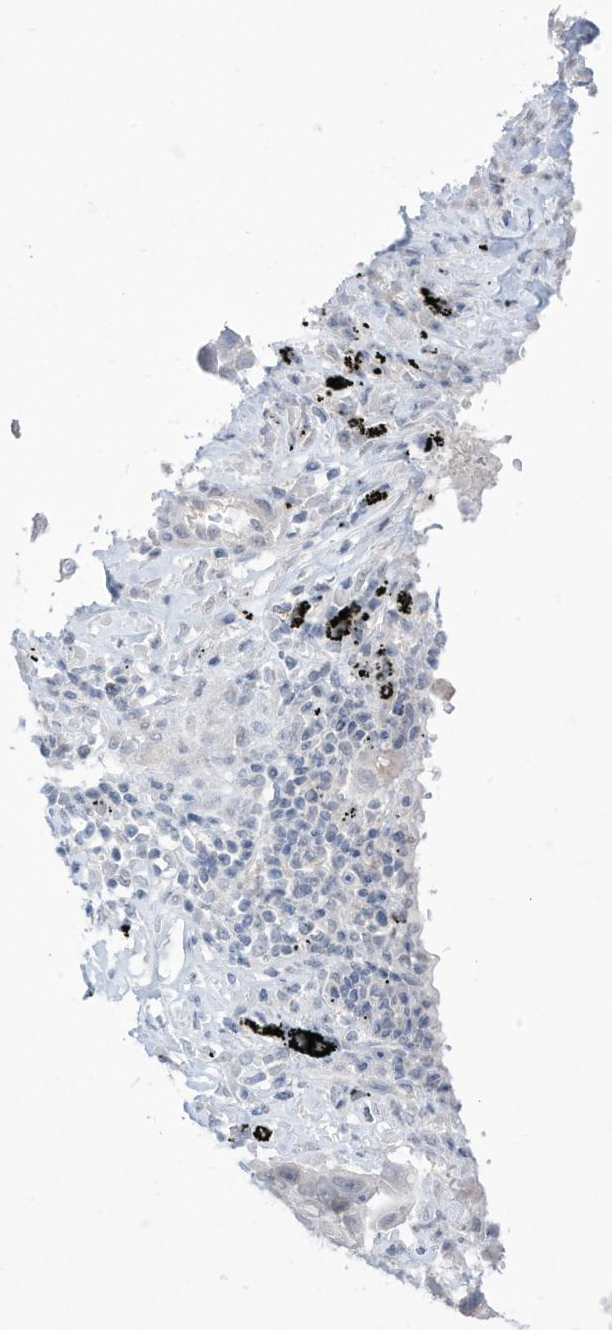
{"staining": {"intensity": "negative", "quantity": "none", "location": "none"}, "tissue": "lung cancer", "cell_type": "Tumor cells", "image_type": "cancer", "snomed": [{"axis": "morphology", "description": "Squamous cell carcinoma, NOS"}, {"axis": "topography", "description": "Lung"}], "caption": "Tumor cells show no significant protein expression in lung squamous cell carcinoma.", "gene": "OGT", "patient": {"sex": "male", "age": 61}}